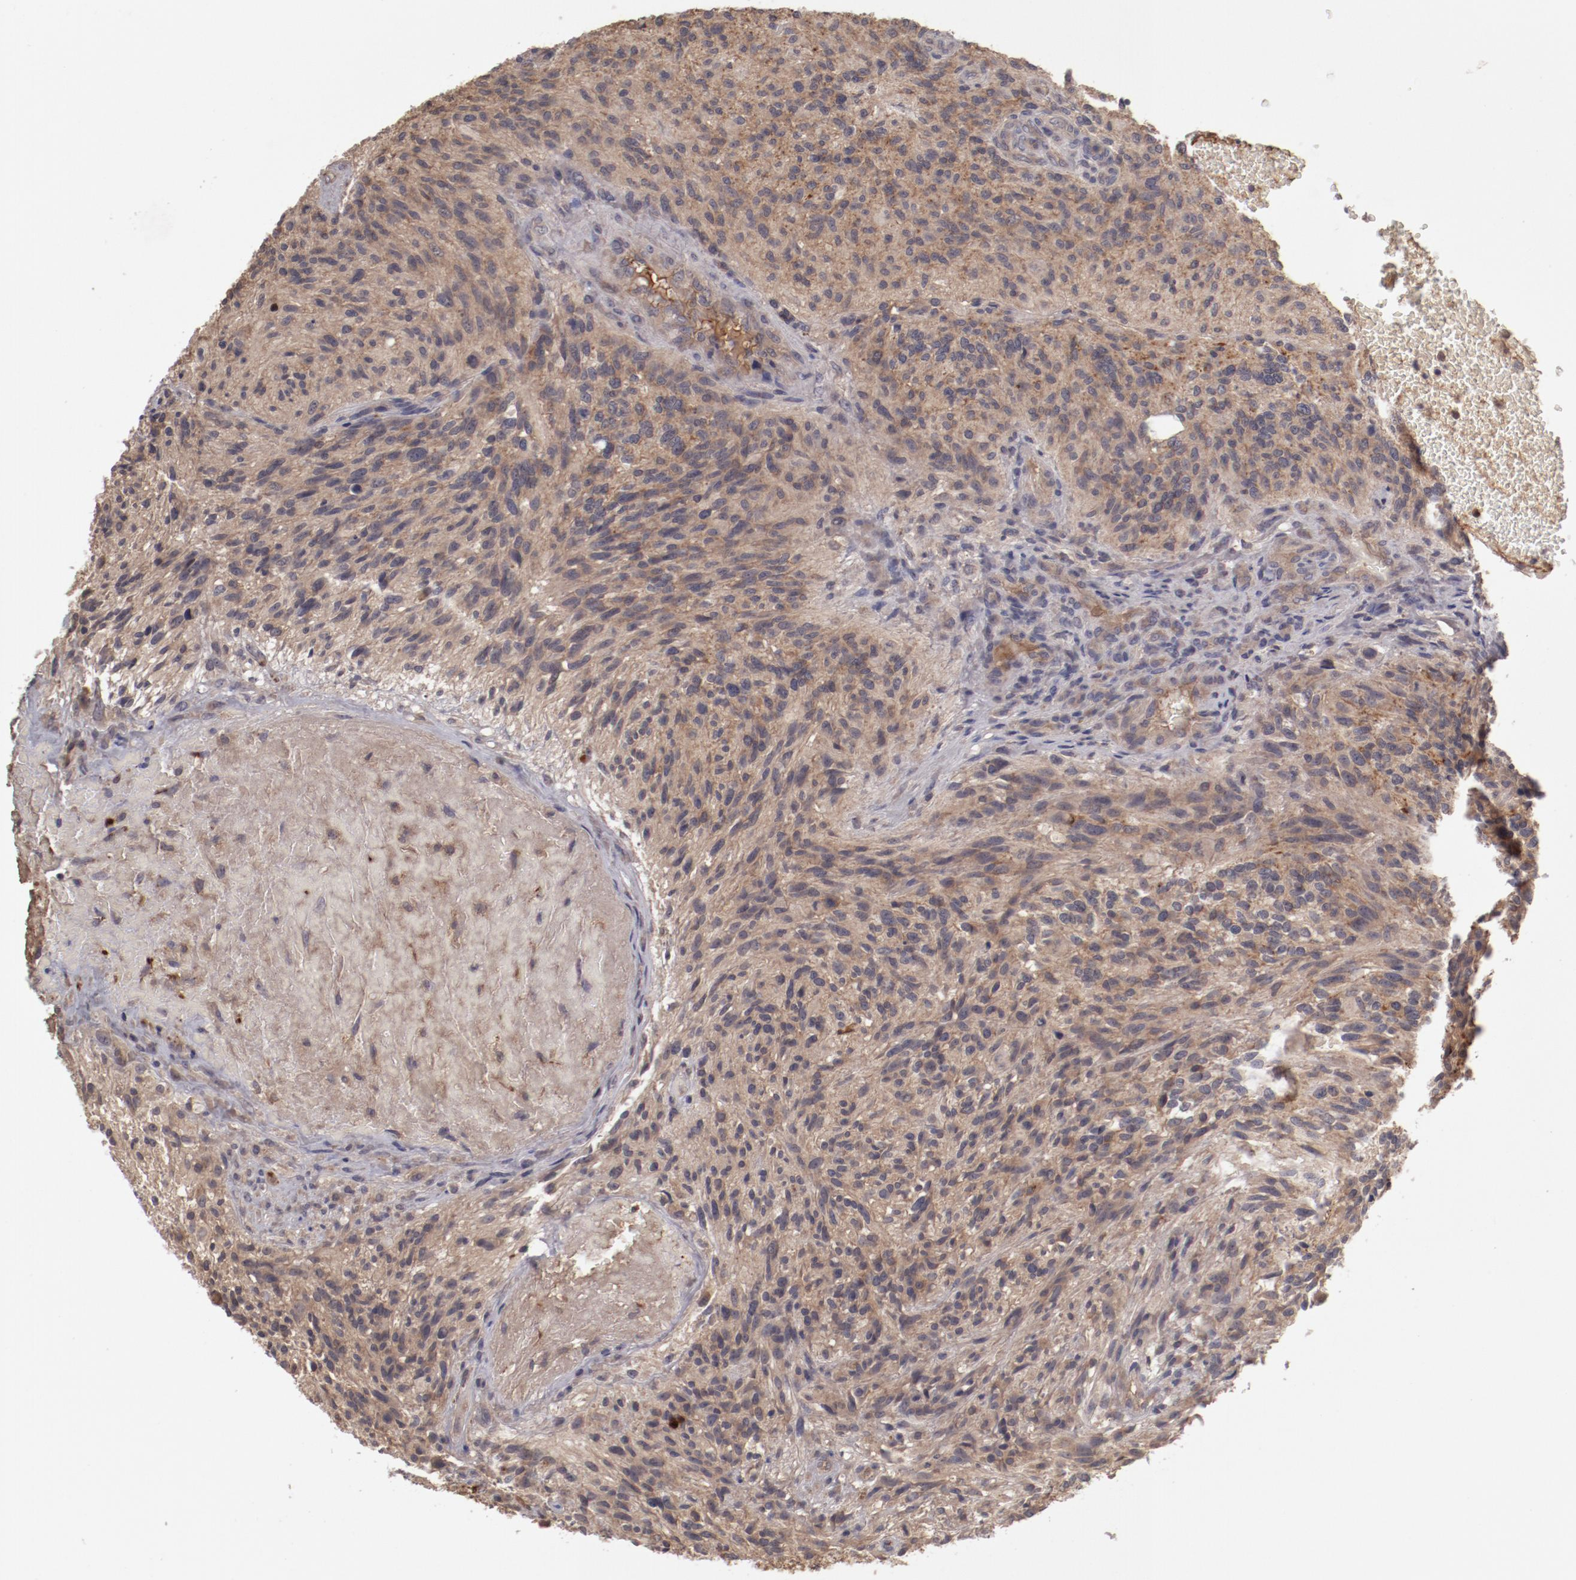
{"staining": {"intensity": "moderate", "quantity": ">75%", "location": "cytoplasmic/membranous"}, "tissue": "glioma", "cell_type": "Tumor cells", "image_type": "cancer", "snomed": [{"axis": "morphology", "description": "Normal tissue, NOS"}, {"axis": "morphology", "description": "Glioma, malignant, High grade"}, {"axis": "topography", "description": "Cerebral cortex"}], "caption": "There is medium levels of moderate cytoplasmic/membranous expression in tumor cells of glioma, as demonstrated by immunohistochemical staining (brown color).", "gene": "CP", "patient": {"sex": "male", "age": 75}}